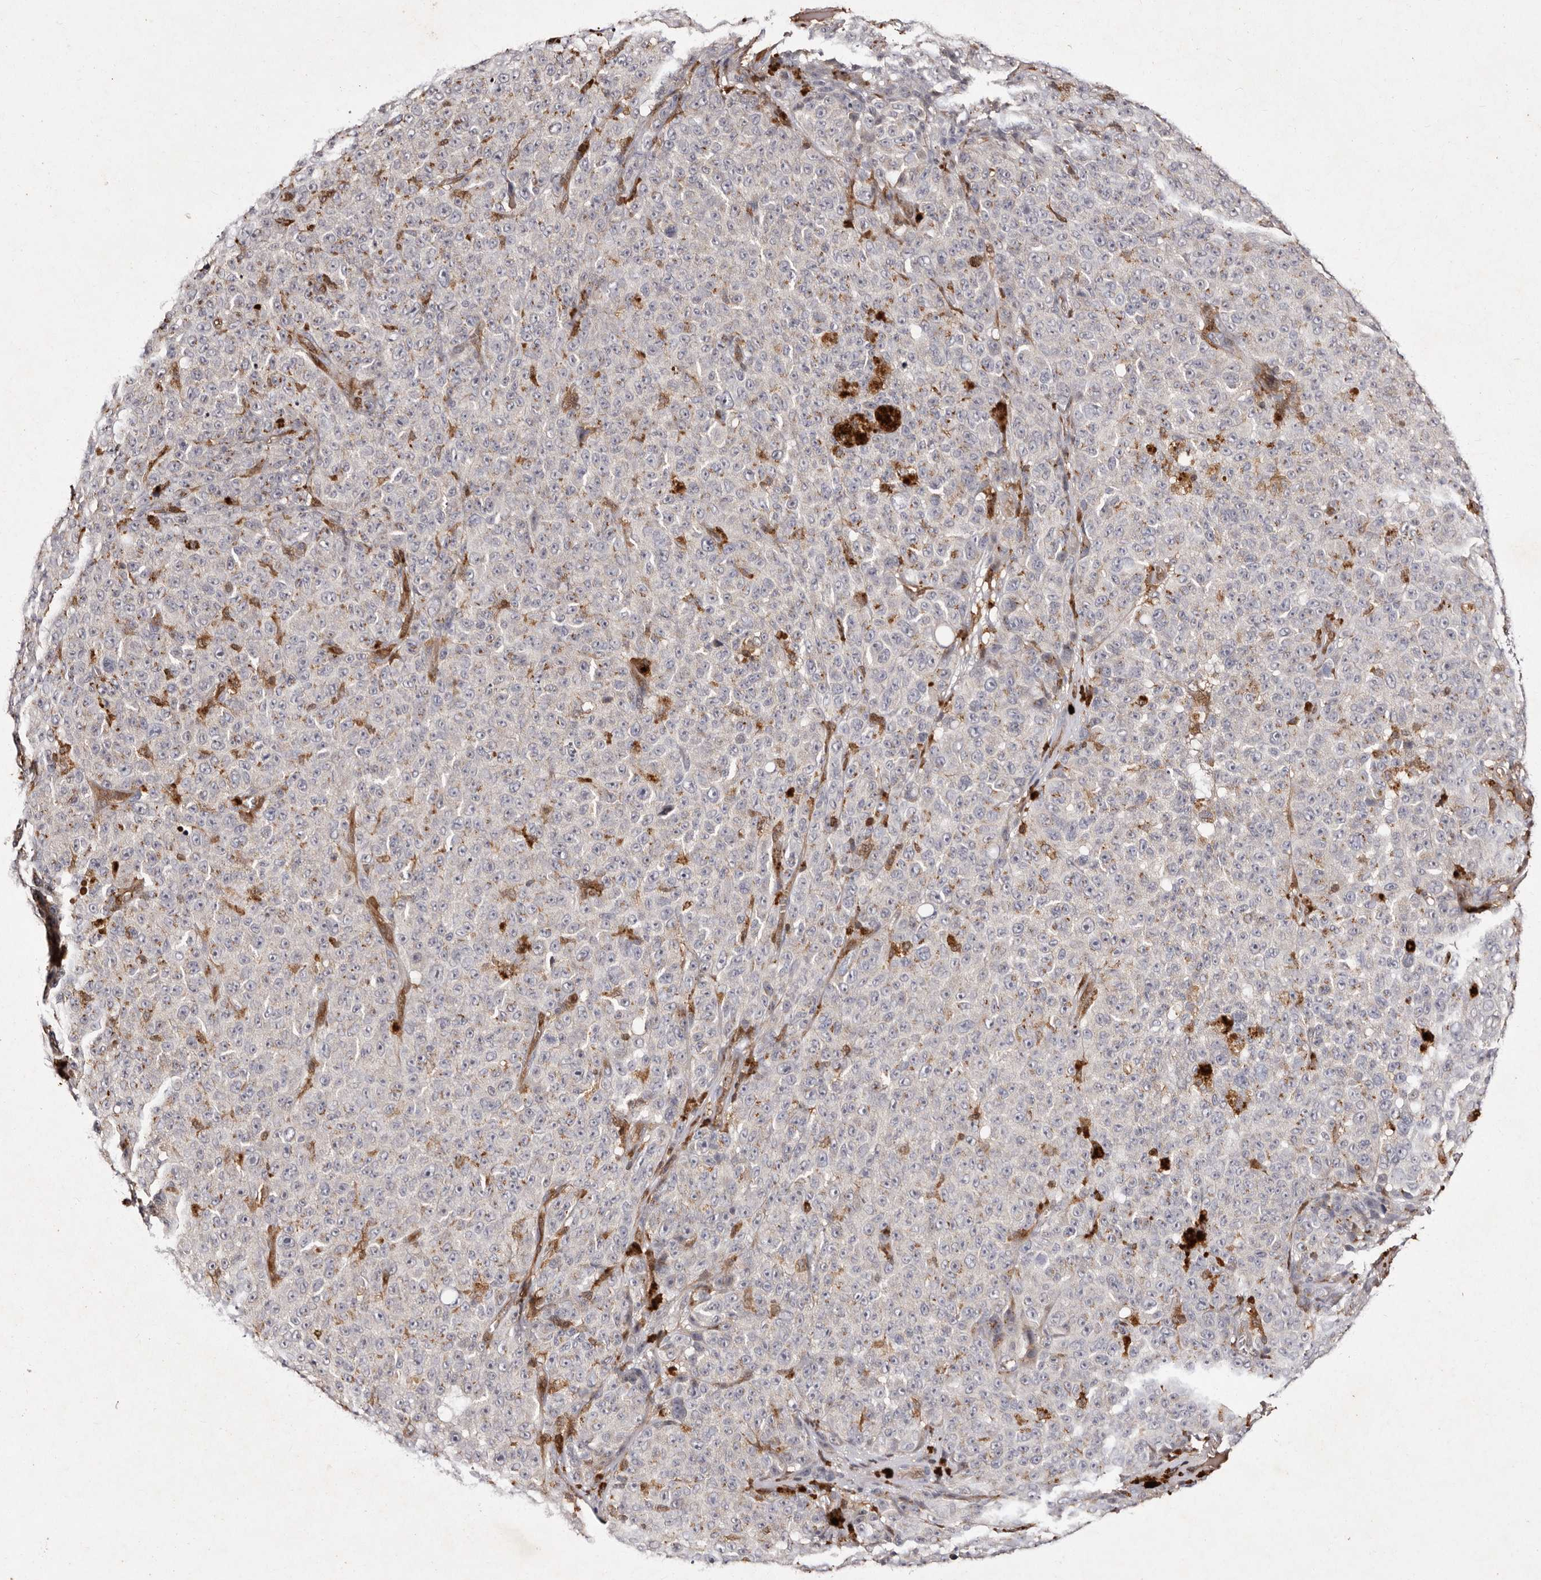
{"staining": {"intensity": "negative", "quantity": "none", "location": "none"}, "tissue": "melanoma", "cell_type": "Tumor cells", "image_type": "cancer", "snomed": [{"axis": "morphology", "description": "Malignant melanoma, NOS"}, {"axis": "topography", "description": "Skin"}], "caption": "High power microscopy micrograph of an immunohistochemistry (IHC) photomicrograph of melanoma, revealing no significant expression in tumor cells. The staining was performed using DAB (3,3'-diaminobenzidine) to visualize the protein expression in brown, while the nuclei were stained in blue with hematoxylin (Magnification: 20x).", "gene": "GIMAP4", "patient": {"sex": "female", "age": 82}}